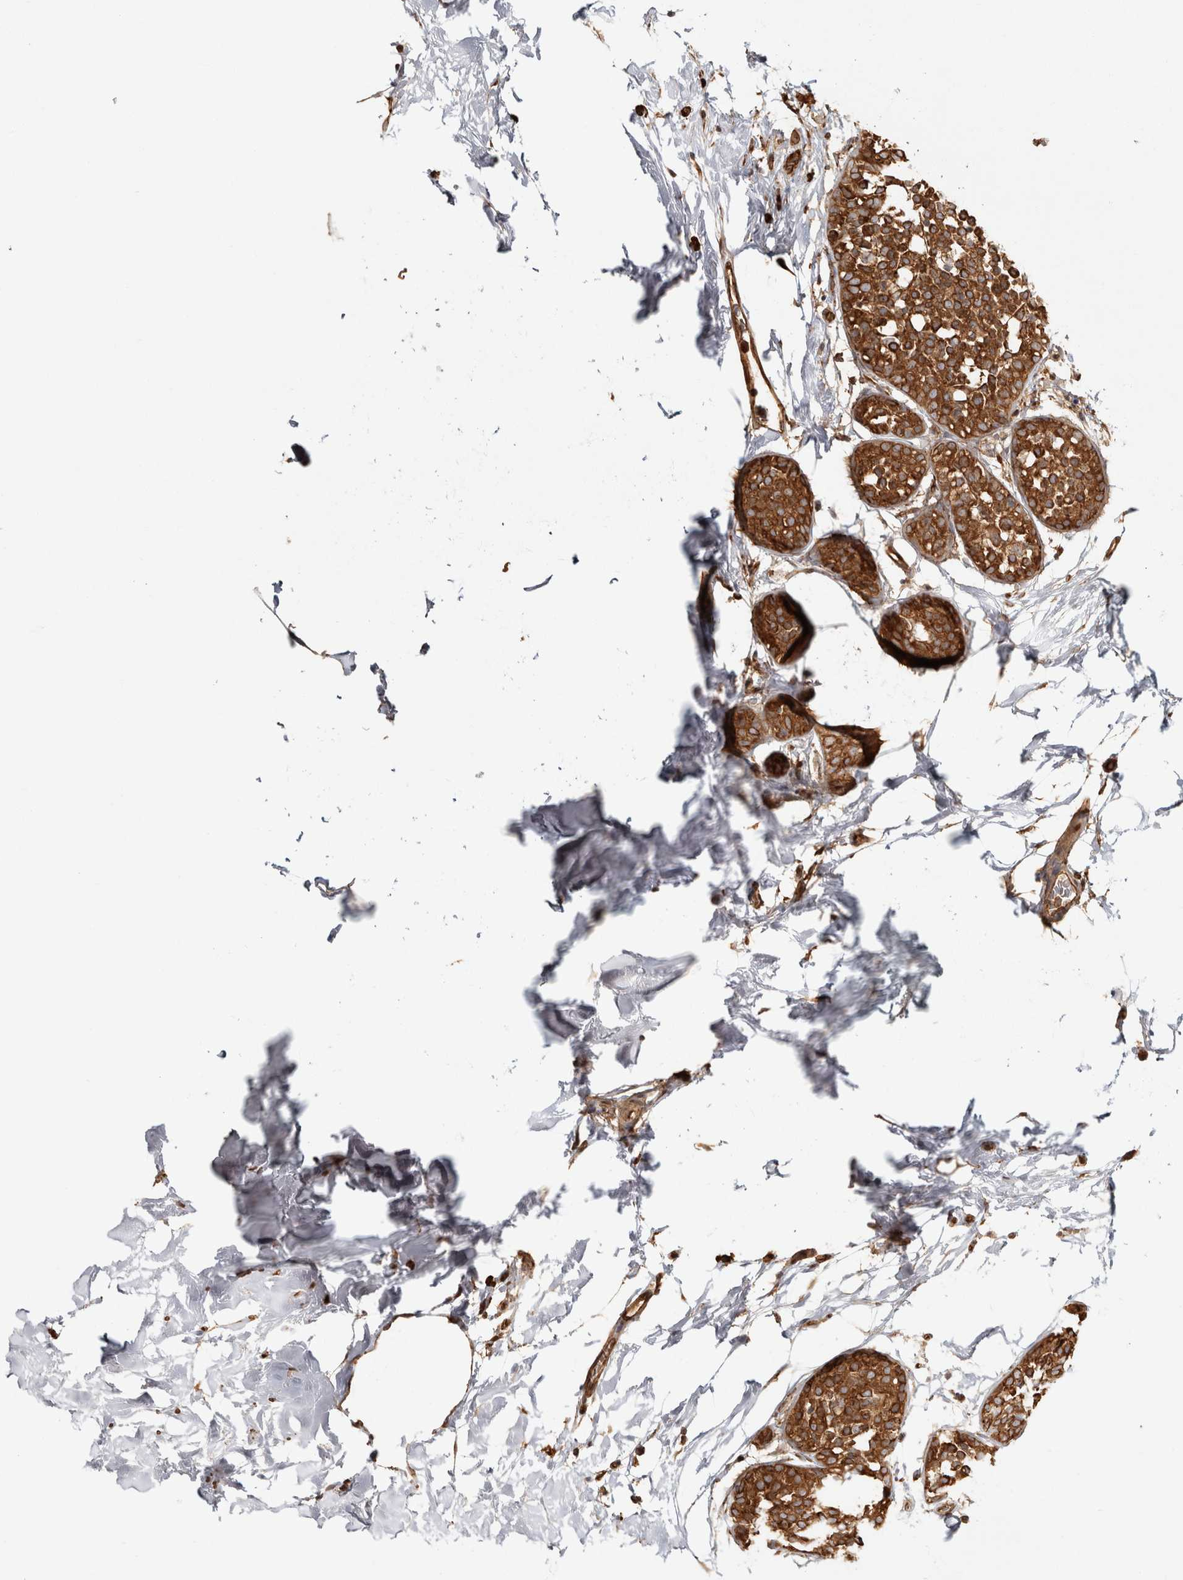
{"staining": {"intensity": "strong", "quantity": ">75%", "location": "cytoplasmic/membranous"}, "tissue": "breast cancer", "cell_type": "Tumor cells", "image_type": "cancer", "snomed": [{"axis": "morphology", "description": "Duct carcinoma"}, {"axis": "topography", "description": "Breast"}], "caption": "Human breast cancer stained with a brown dye exhibits strong cytoplasmic/membranous positive expression in approximately >75% of tumor cells.", "gene": "CAMSAP2", "patient": {"sex": "female", "age": 55}}